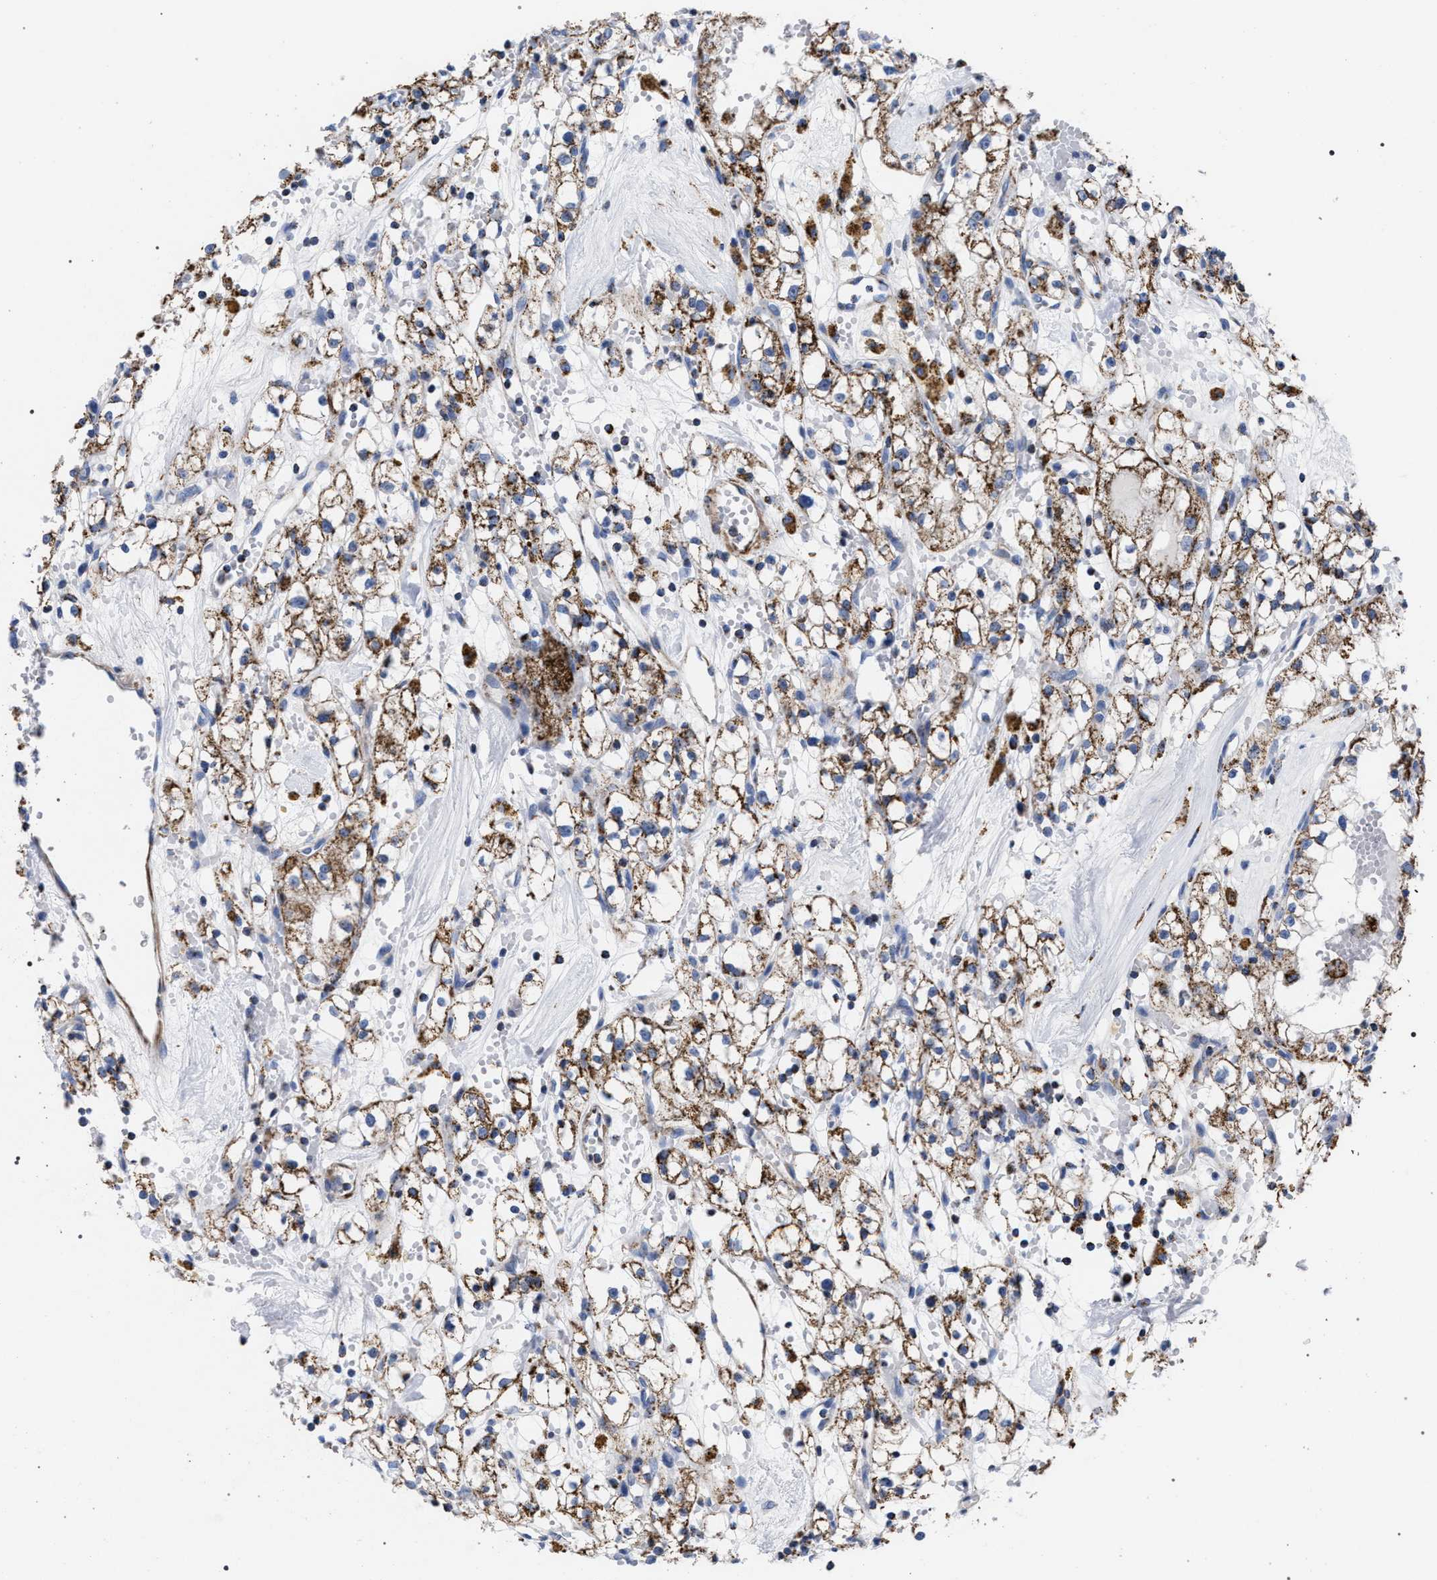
{"staining": {"intensity": "moderate", "quantity": ">75%", "location": "cytoplasmic/membranous"}, "tissue": "renal cancer", "cell_type": "Tumor cells", "image_type": "cancer", "snomed": [{"axis": "morphology", "description": "Adenocarcinoma, NOS"}, {"axis": "topography", "description": "Kidney"}], "caption": "Immunohistochemical staining of human renal cancer (adenocarcinoma) displays medium levels of moderate cytoplasmic/membranous protein expression in about >75% of tumor cells.", "gene": "ACADS", "patient": {"sex": "male", "age": 56}}